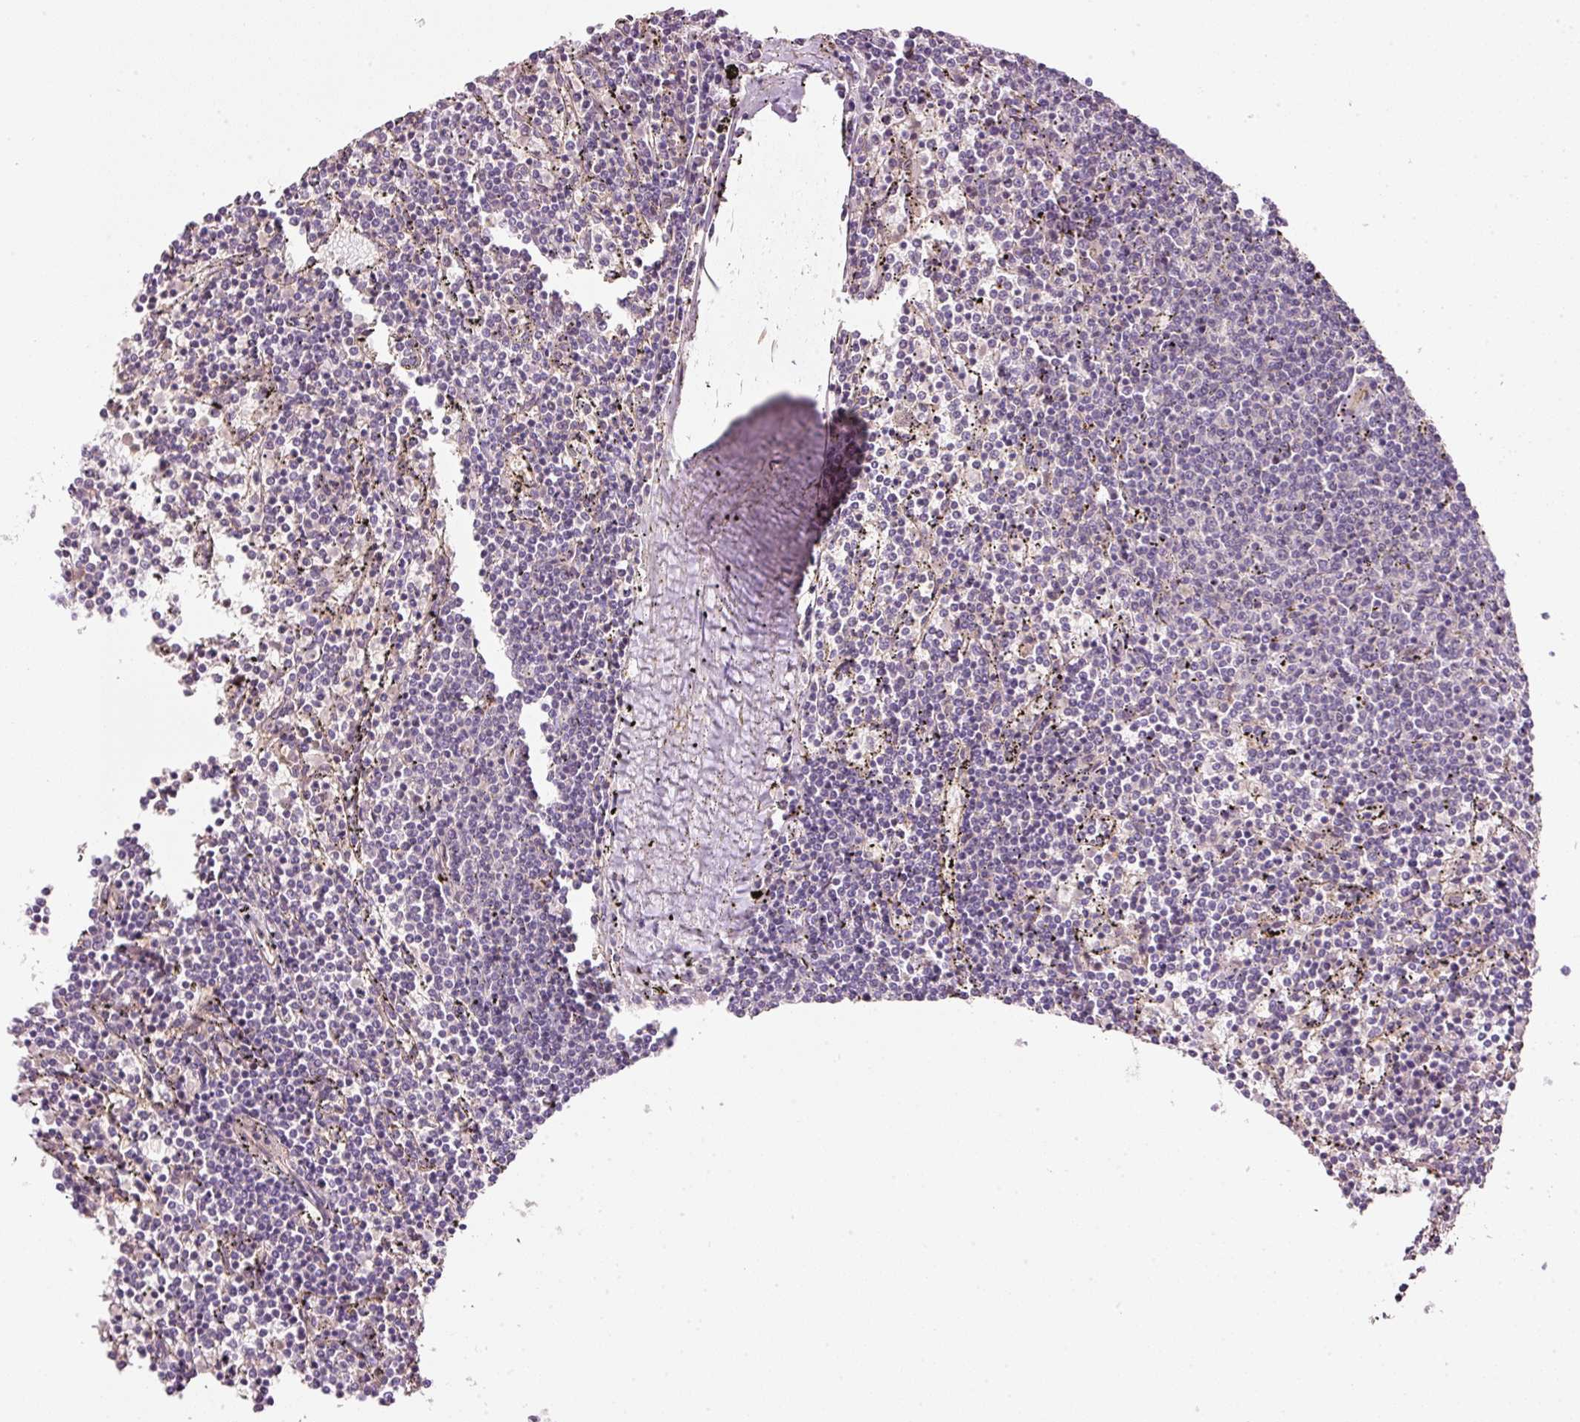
{"staining": {"intensity": "negative", "quantity": "none", "location": "none"}, "tissue": "lymphoma", "cell_type": "Tumor cells", "image_type": "cancer", "snomed": [{"axis": "morphology", "description": "Malignant lymphoma, non-Hodgkin's type, Low grade"}, {"axis": "topography", "description": "Spleen"}], "caption": "The immunohistochemistry image has no significant expression in tumor cells of lymphoma tissue.", "gene": "TIRAP", "patient": {"sex": "female", "age": 50}}